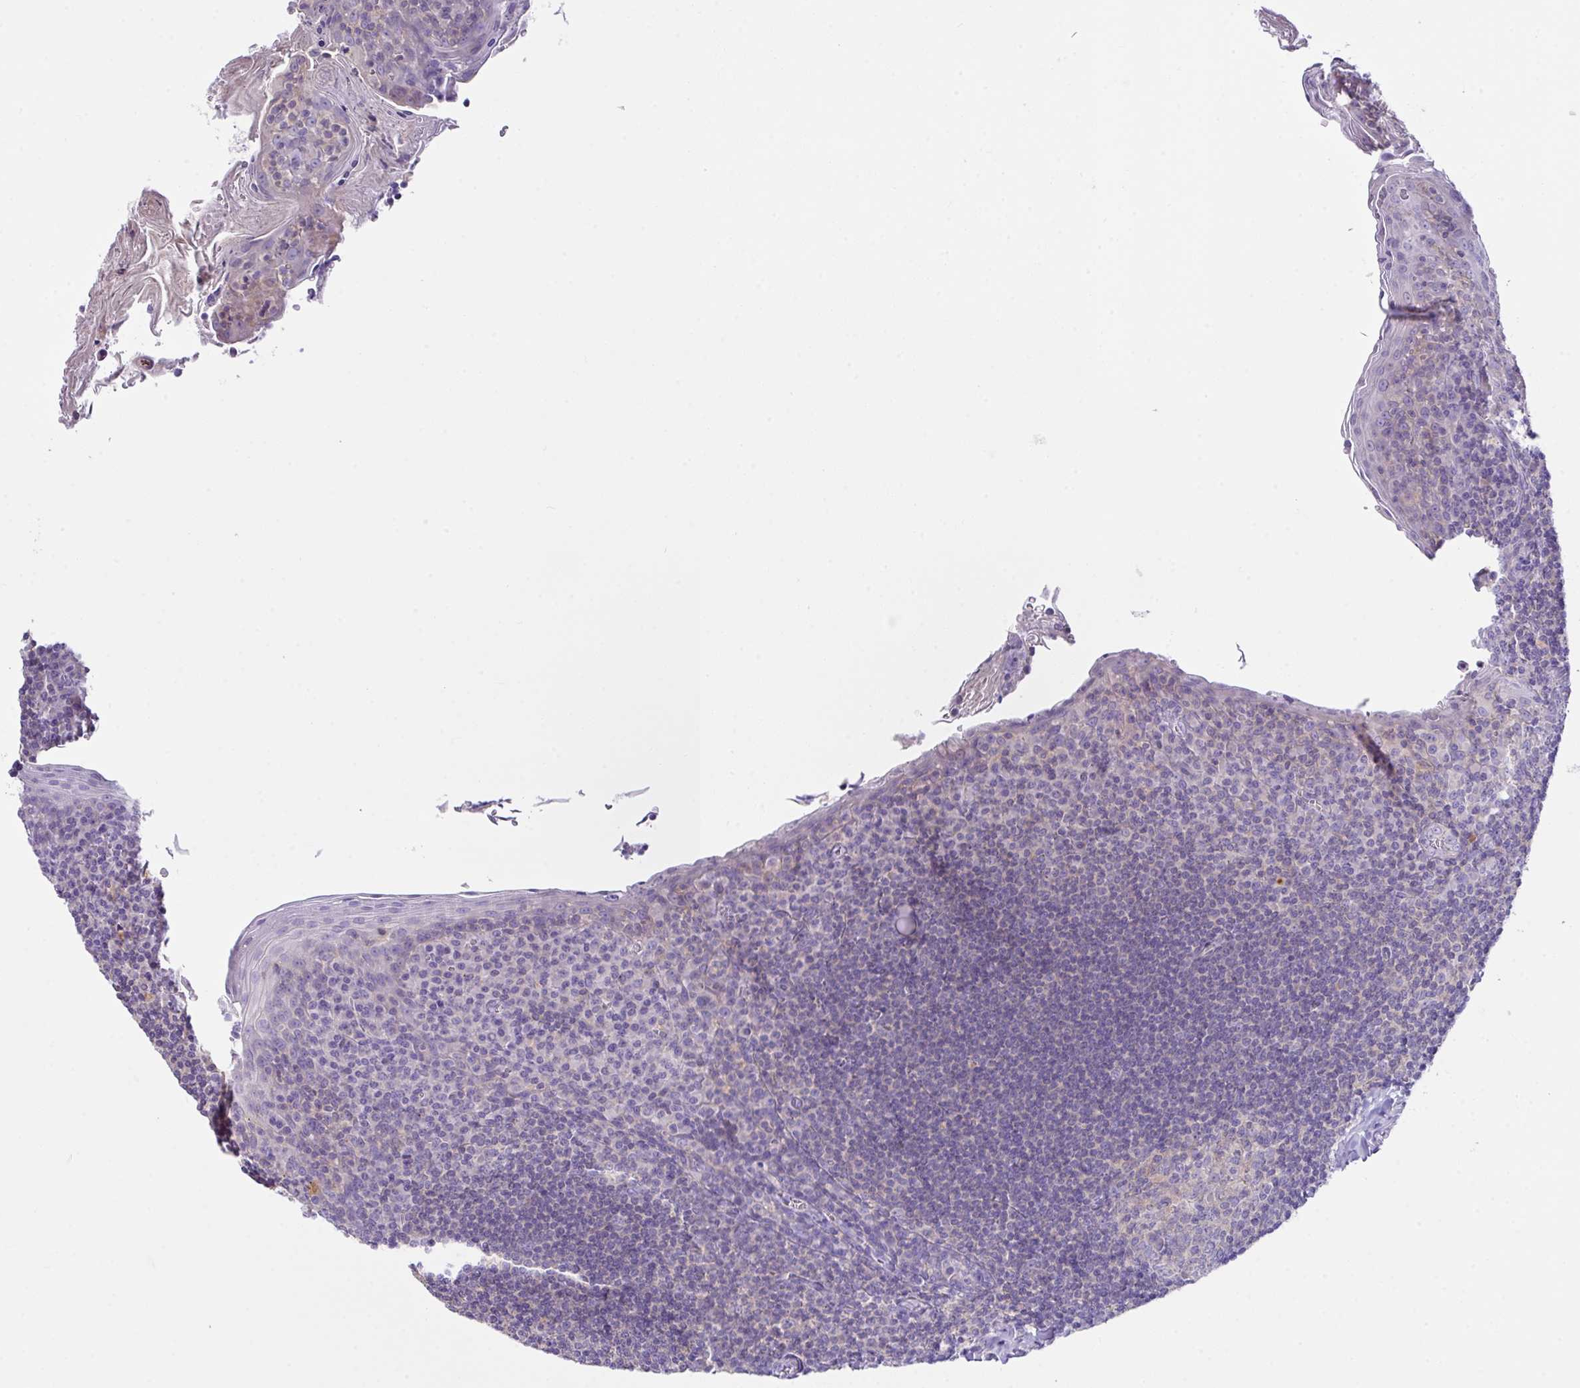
{"staining": {"intensity": "weak", "quantity": "25%-75%", "location": "cytoplasmic/membranous"}, "tissue": "tonsil", "cell_type": "Germinal center cells", "image_type": "normal", "snomed": [{"axis": "morphology", "description": "Normal tissue, NOS"}, {"axis": "topography", "description": "Tonsil"}], "caption": "Immunohistochemistry (IHC) histopathology image of normal tonsil stained for a protein (brown), which displays low levels of weak cytoplasmic/membranous expression in approximately 25%-75% of germinal center cells.", "gene": "D2HGDH", "patient": {"sex": "male", "age": 27}}